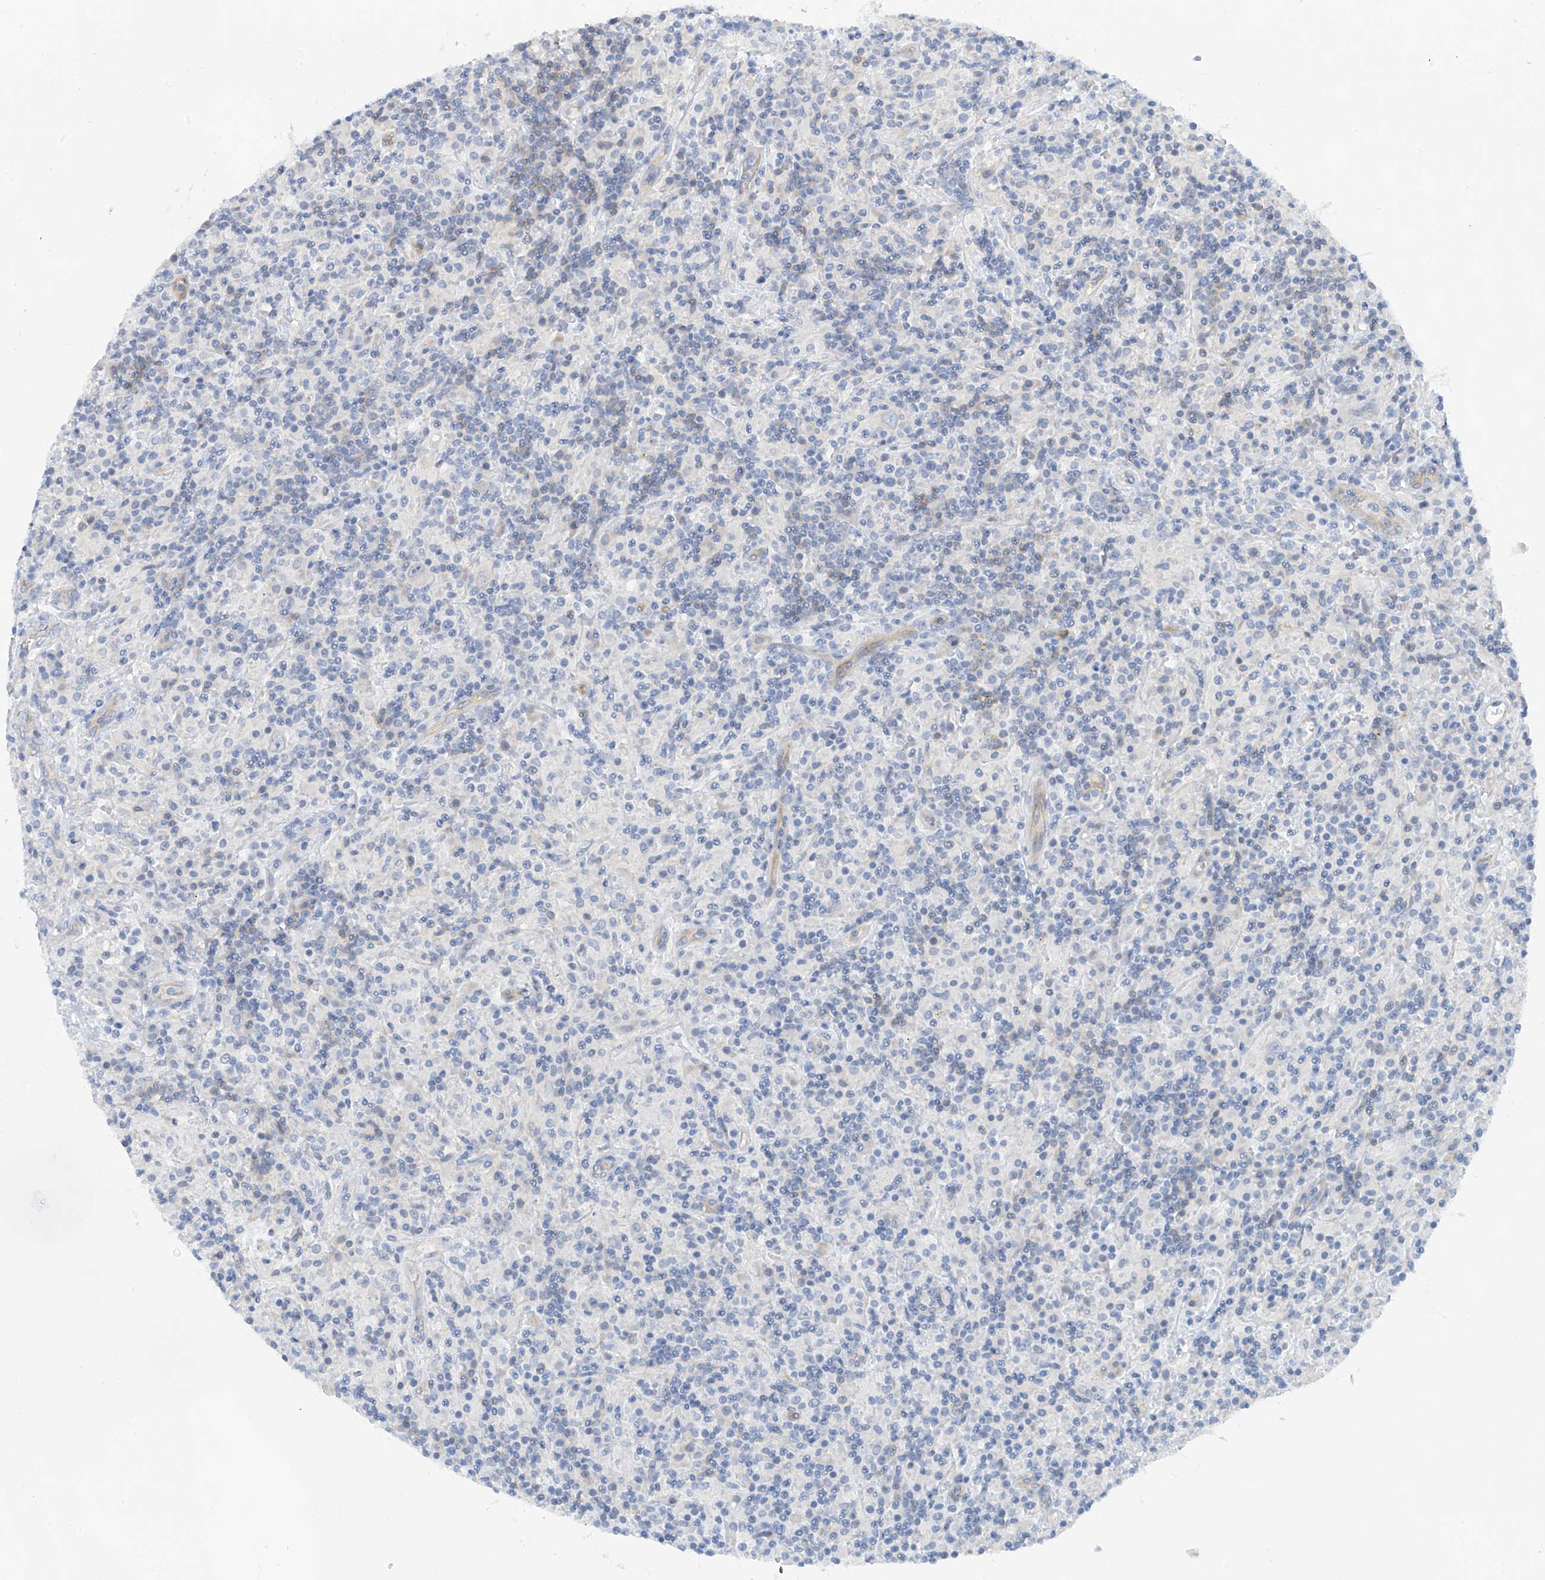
{"staining": {"intensity": "negative", "quantity": "none", "location": "none"}, "tissue": "lymphoma", "cell_type": "Tumor cells", "image_type": "cancer", "snomed": [{"axis": "morphology", "description": "Hodgkin's disease, NOS"}, {"axis": "topography", "description": "Lymph node"}], "caption": "Immunohistochemistry micrograph of neoplastic tissue: Hodgkin's disease stained with DAB (3,3'-diaminobenzidine) exhibits no significant protein positivity in tumor cells.", "gene": "PIK3C2B", "patient": {"sex": "male", "age": 70}}